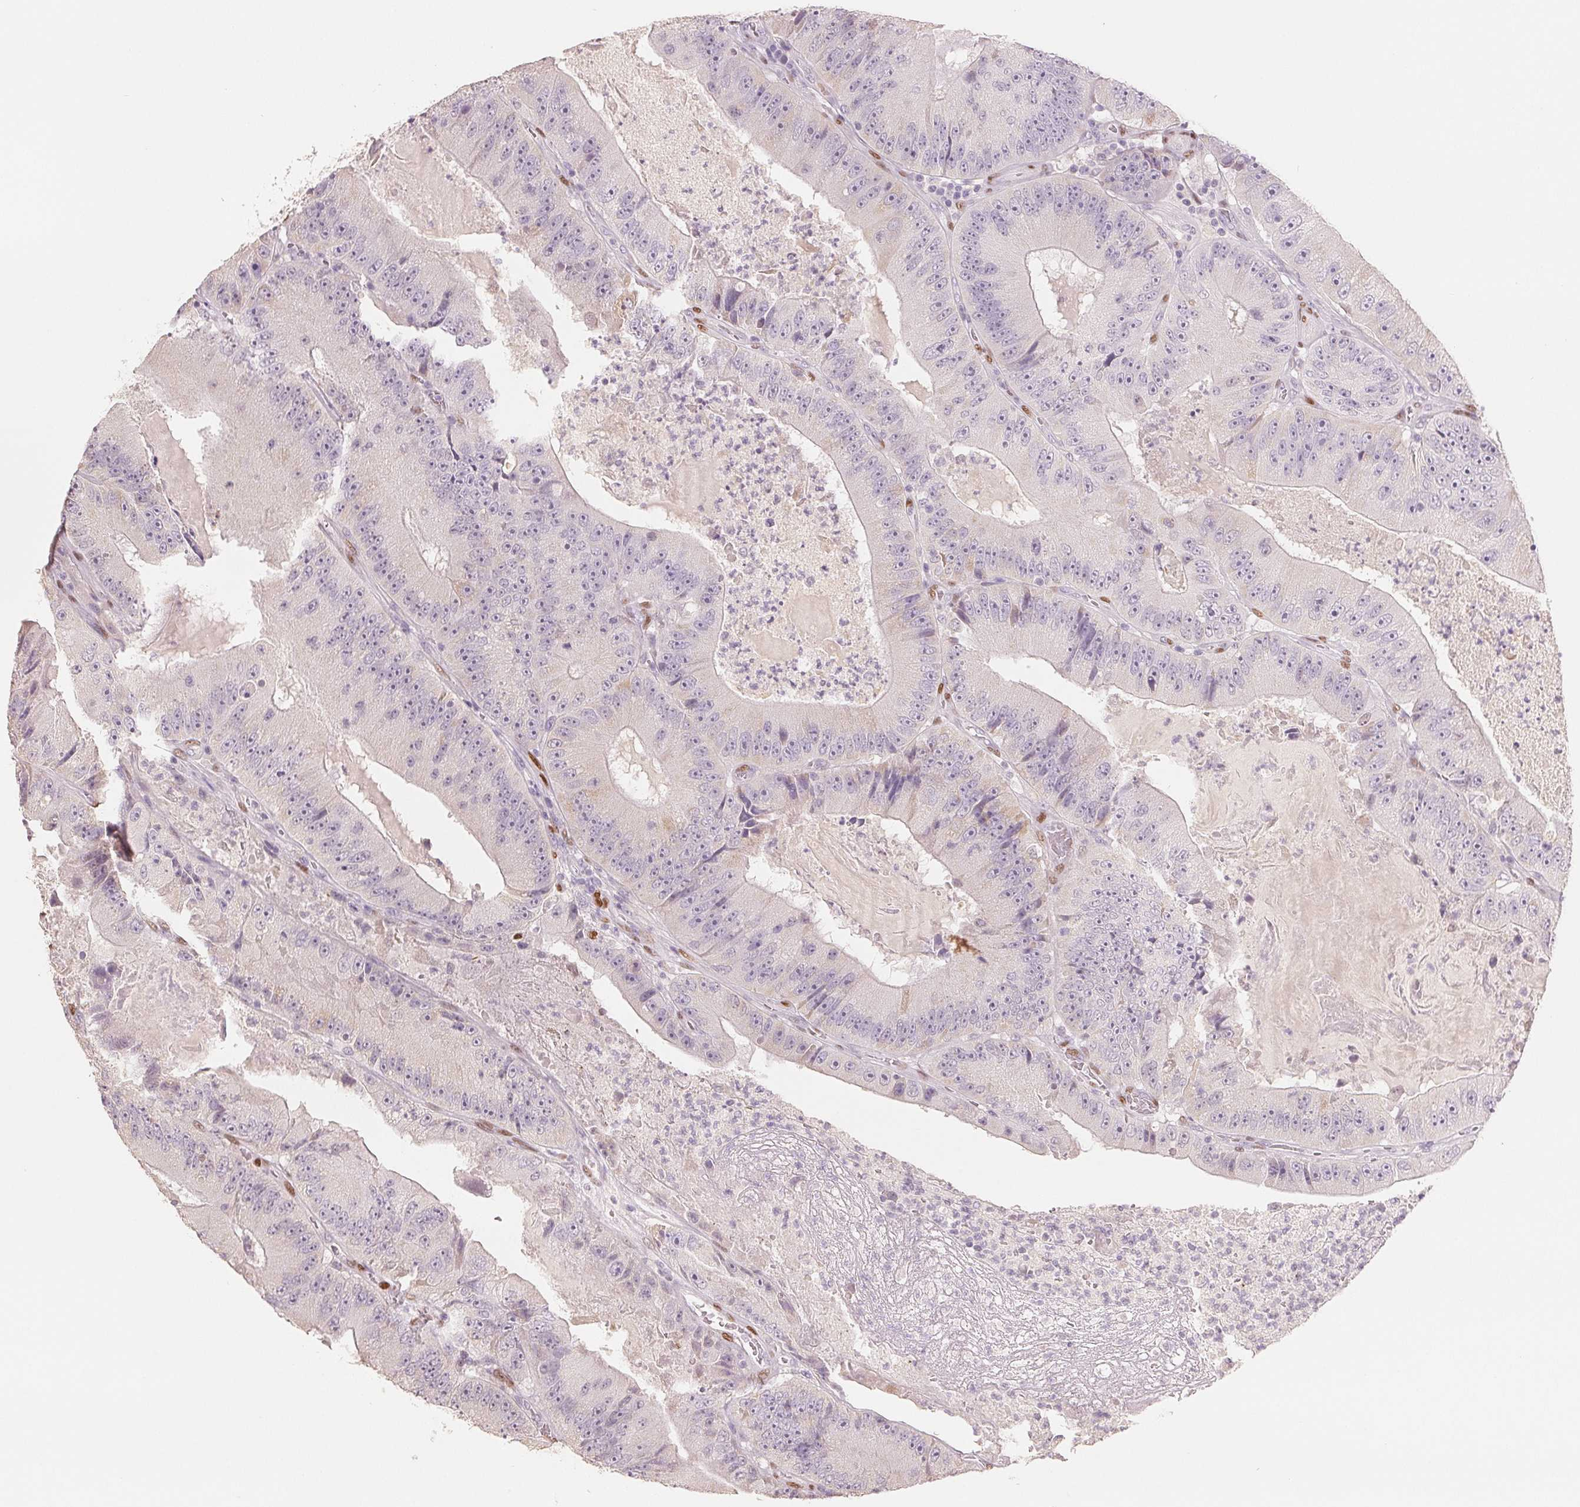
{"staining": {"intensity": "negative", "quantity": "none", "location": "none"}, "tissue": "colorectal cancer", "cell_type": "Tumor cells", "image_type": "cancer", "snomed": [{"axis": "morphology", "description": "Adenocarcinoma, NOS"}, {"axis": "topography", "description": "Colon"}], "caption": "Tumor cells are negative for protein expression in human colorectal cancer.", "gene": "SMARCD3", "patient": {"sex": "female", "age": 86}}